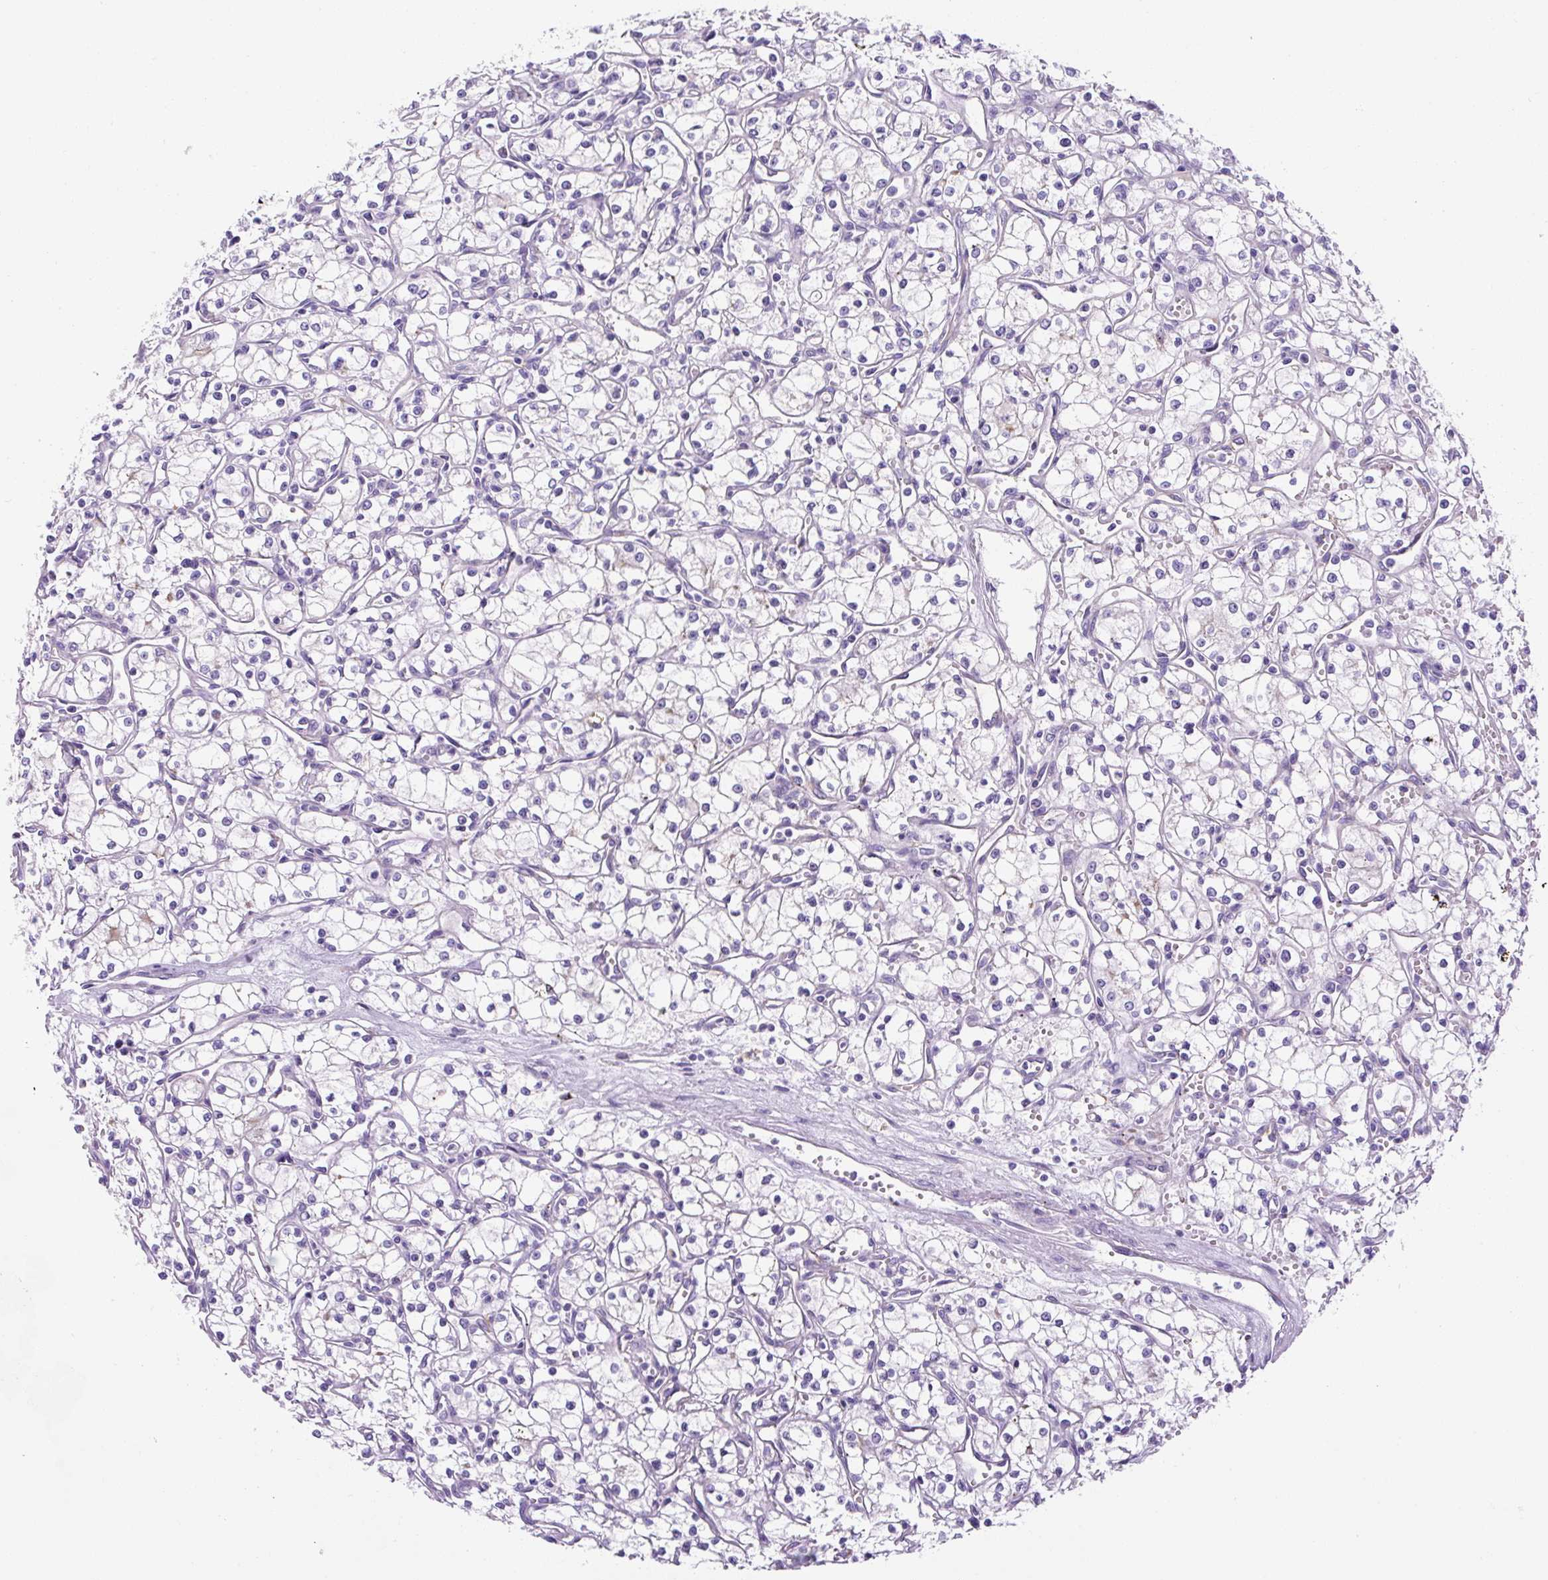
{"staining": {"intensity": "negative", "quantity": "none", "location": "none"}, "tissue": "renal cancer", "cell_type": "Tumor cells", "image_type": "cancer", "snomed": [{"axis": "morphology", "description": "Adenocarcinoma, NOS"}, {"axis": "topography", "description": "Kidney"}], "caption": "Immunohistochemistry (IHC) histopathology image of human renal cancer (adenocarcinoma) stained for a protein (brown), which exhibits no staining in tumor cells. (DAB IHC visualized using brightfield microscopy, high magnification).", "gene": "ASB4", "patient": {"sex": "male", "age": 59}}